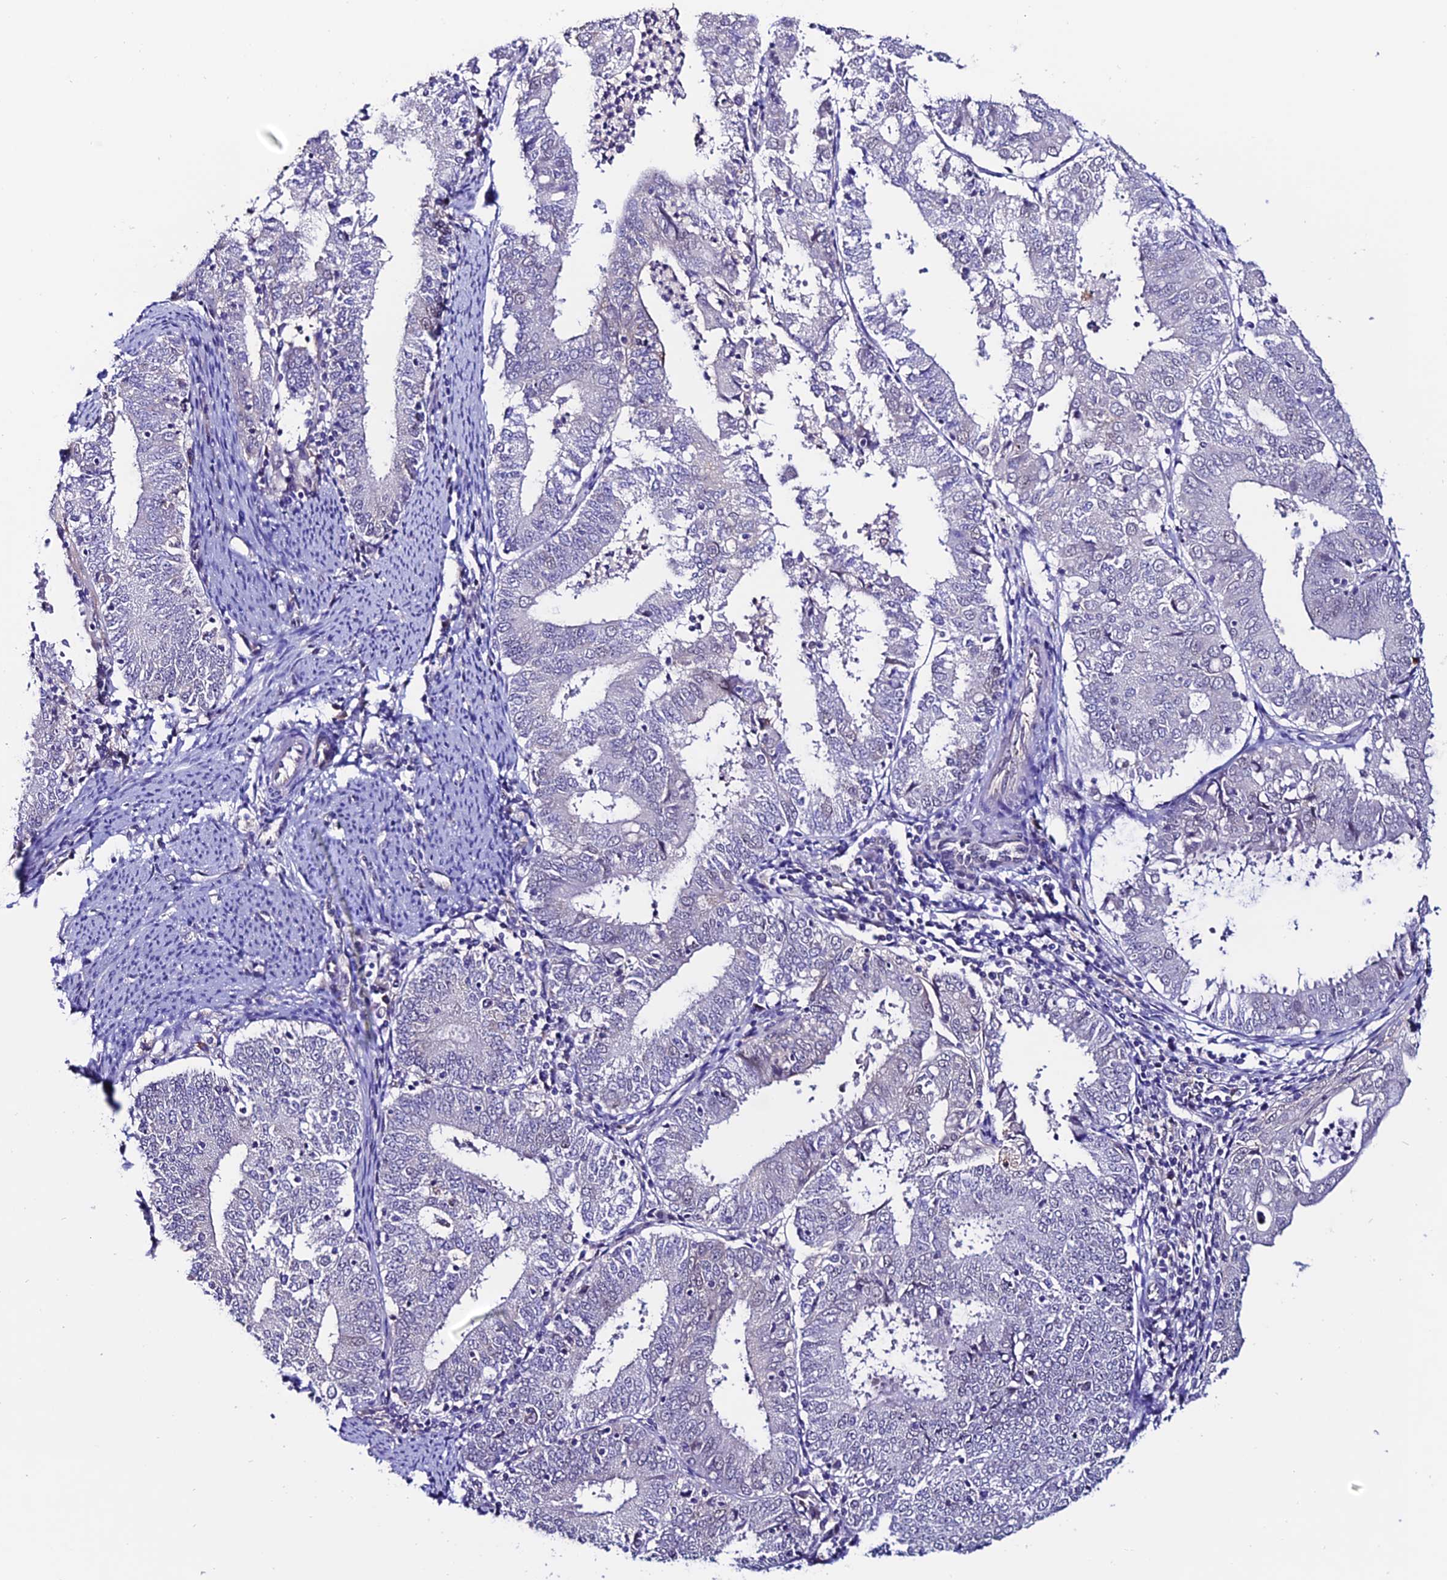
{"staining": {"intensity": "negative", "quantity": "none", "location": "none"}, "tissue": "endometrial cancer", "cell_type": "Tumor cells", "image_type": "cancer", "snomed": [{"axis": "morphology", "description": "Adenocarcinoma, NOS"}, {"axis": "topography", "description": "Endometrium"}], "caption": "The image shows no significant staining in tumor cells of endometrial cancer.", "gene": "FZD8", "patient": {"sex": "female", "age": 57}}